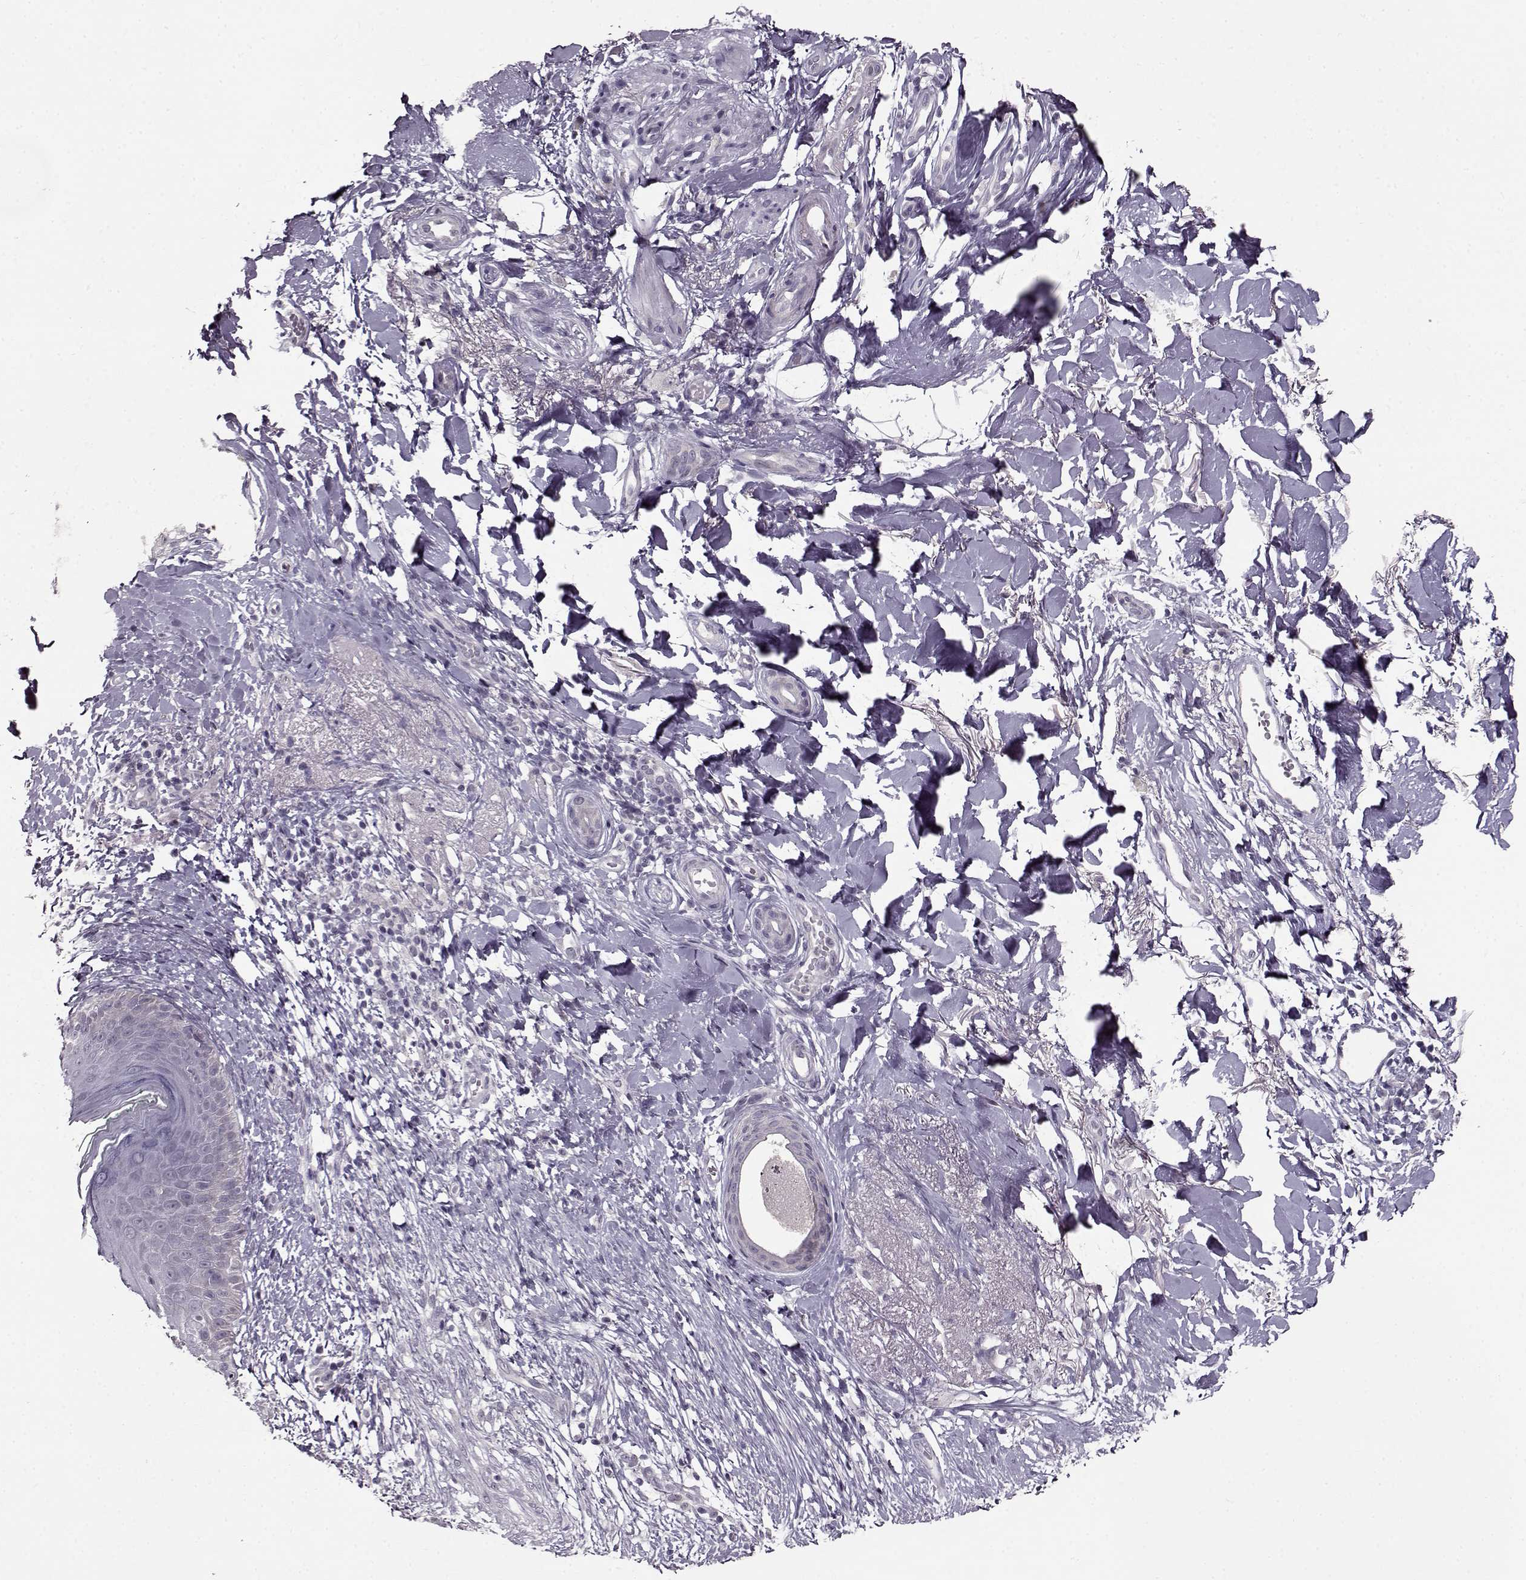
{"staining": {"intensity": "negative", "quantity": "none", "location": "none"}, "tissue": "skin cancer", "cell_type": "Tumor cells", "image_type": "cancer", "snomed": [{"axis": "morphology", "description": "Normal tissue, NOS"}, {"axis": "morphology", "description": "Basal cell carcinoma"}, {"axis": "topography", "description": "Skin"}], "caption": "Skin cancer (basal cell carcinoma) was stained to show a protein in brown. There is no significant expression in tumor cells.", "gene": "RP1L1", "patient": {"sex": "male", "age": 84}}